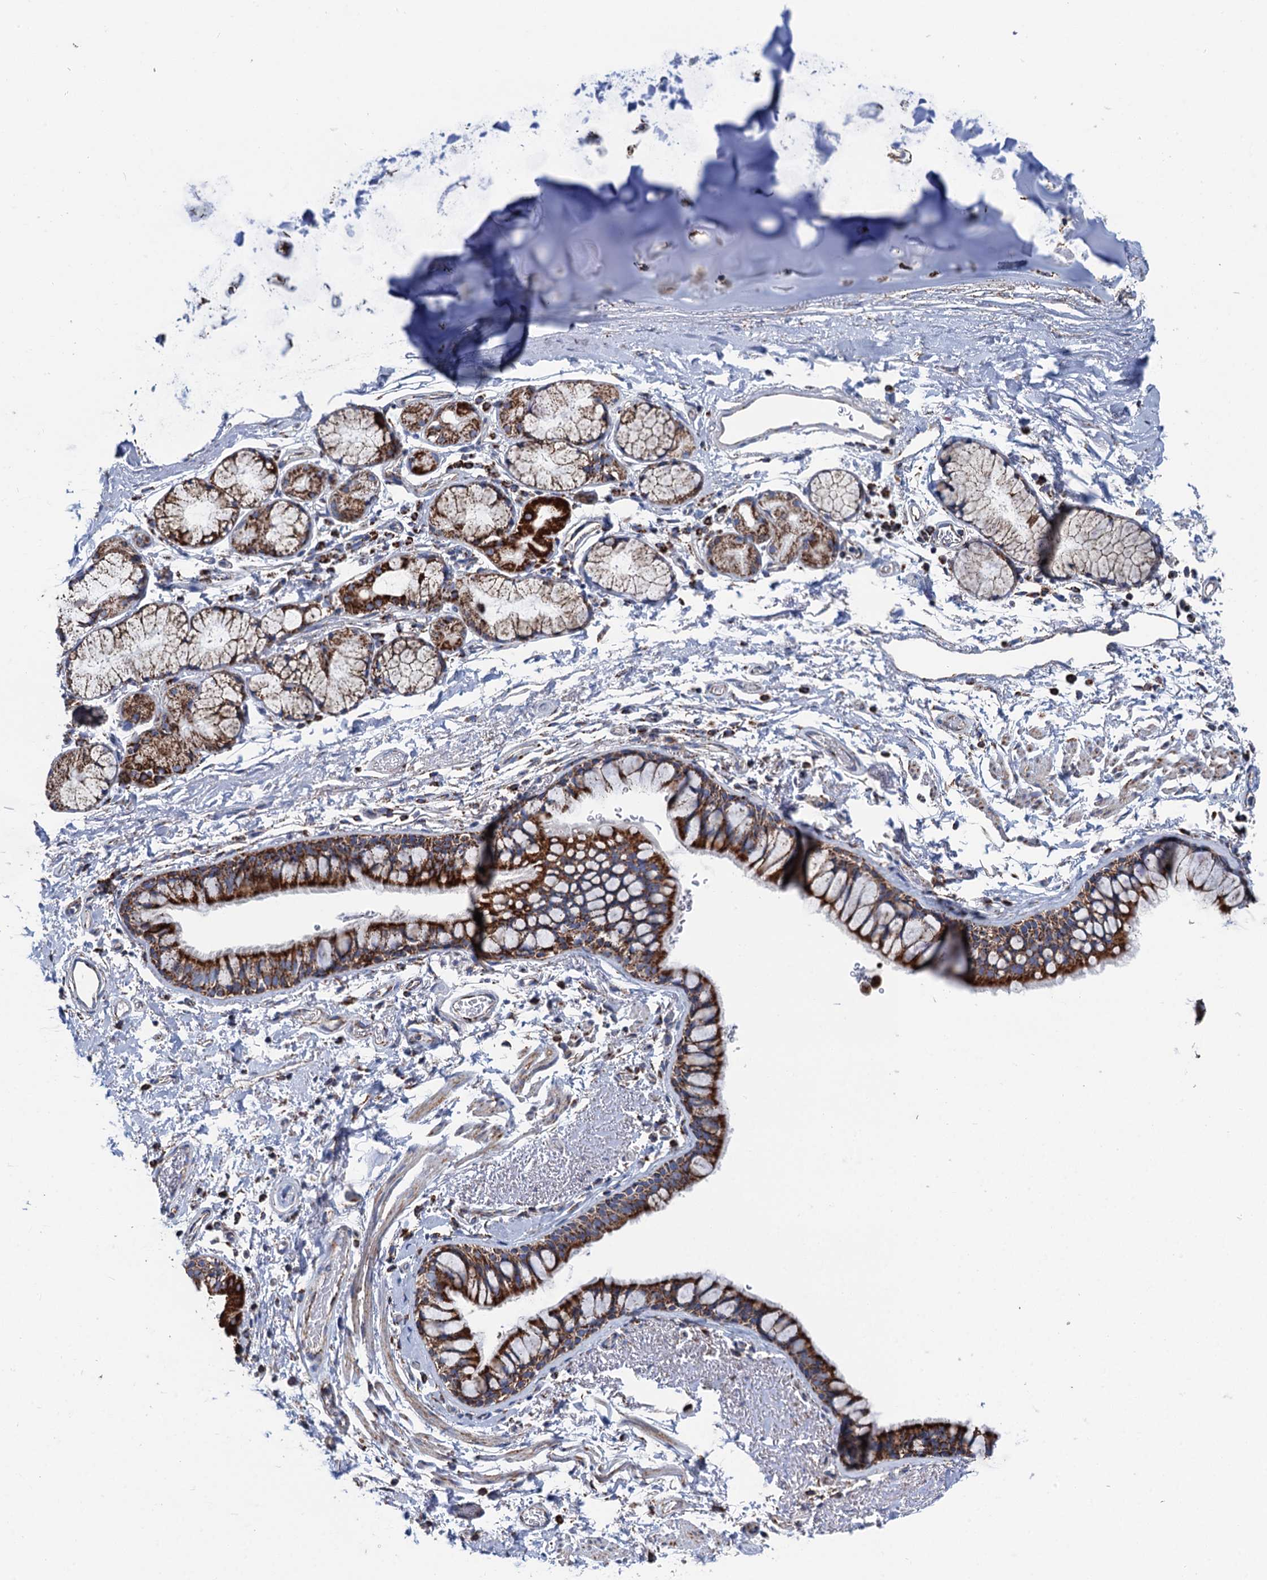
{"staining": {"intensity": "strong", "quantity": ">75%", "location": "cytoplasmic/membranous"}, "tissue": "bronchus", "cell_type": "Respiratory epithelial cells", "image_type": "normal", "snomed": [{"axis": "morphology", "description": "Normal tissue, NOS"}, {"axis": "topography", "description": "Bronchus"}], "caption": "Protein analysis of benign bronchus shows strong cytoplasmic/membranous expression in about >75% of respiratory epithelial cells.", "gene": "IVD", "patient": {"sex": "male", "age": 65}}